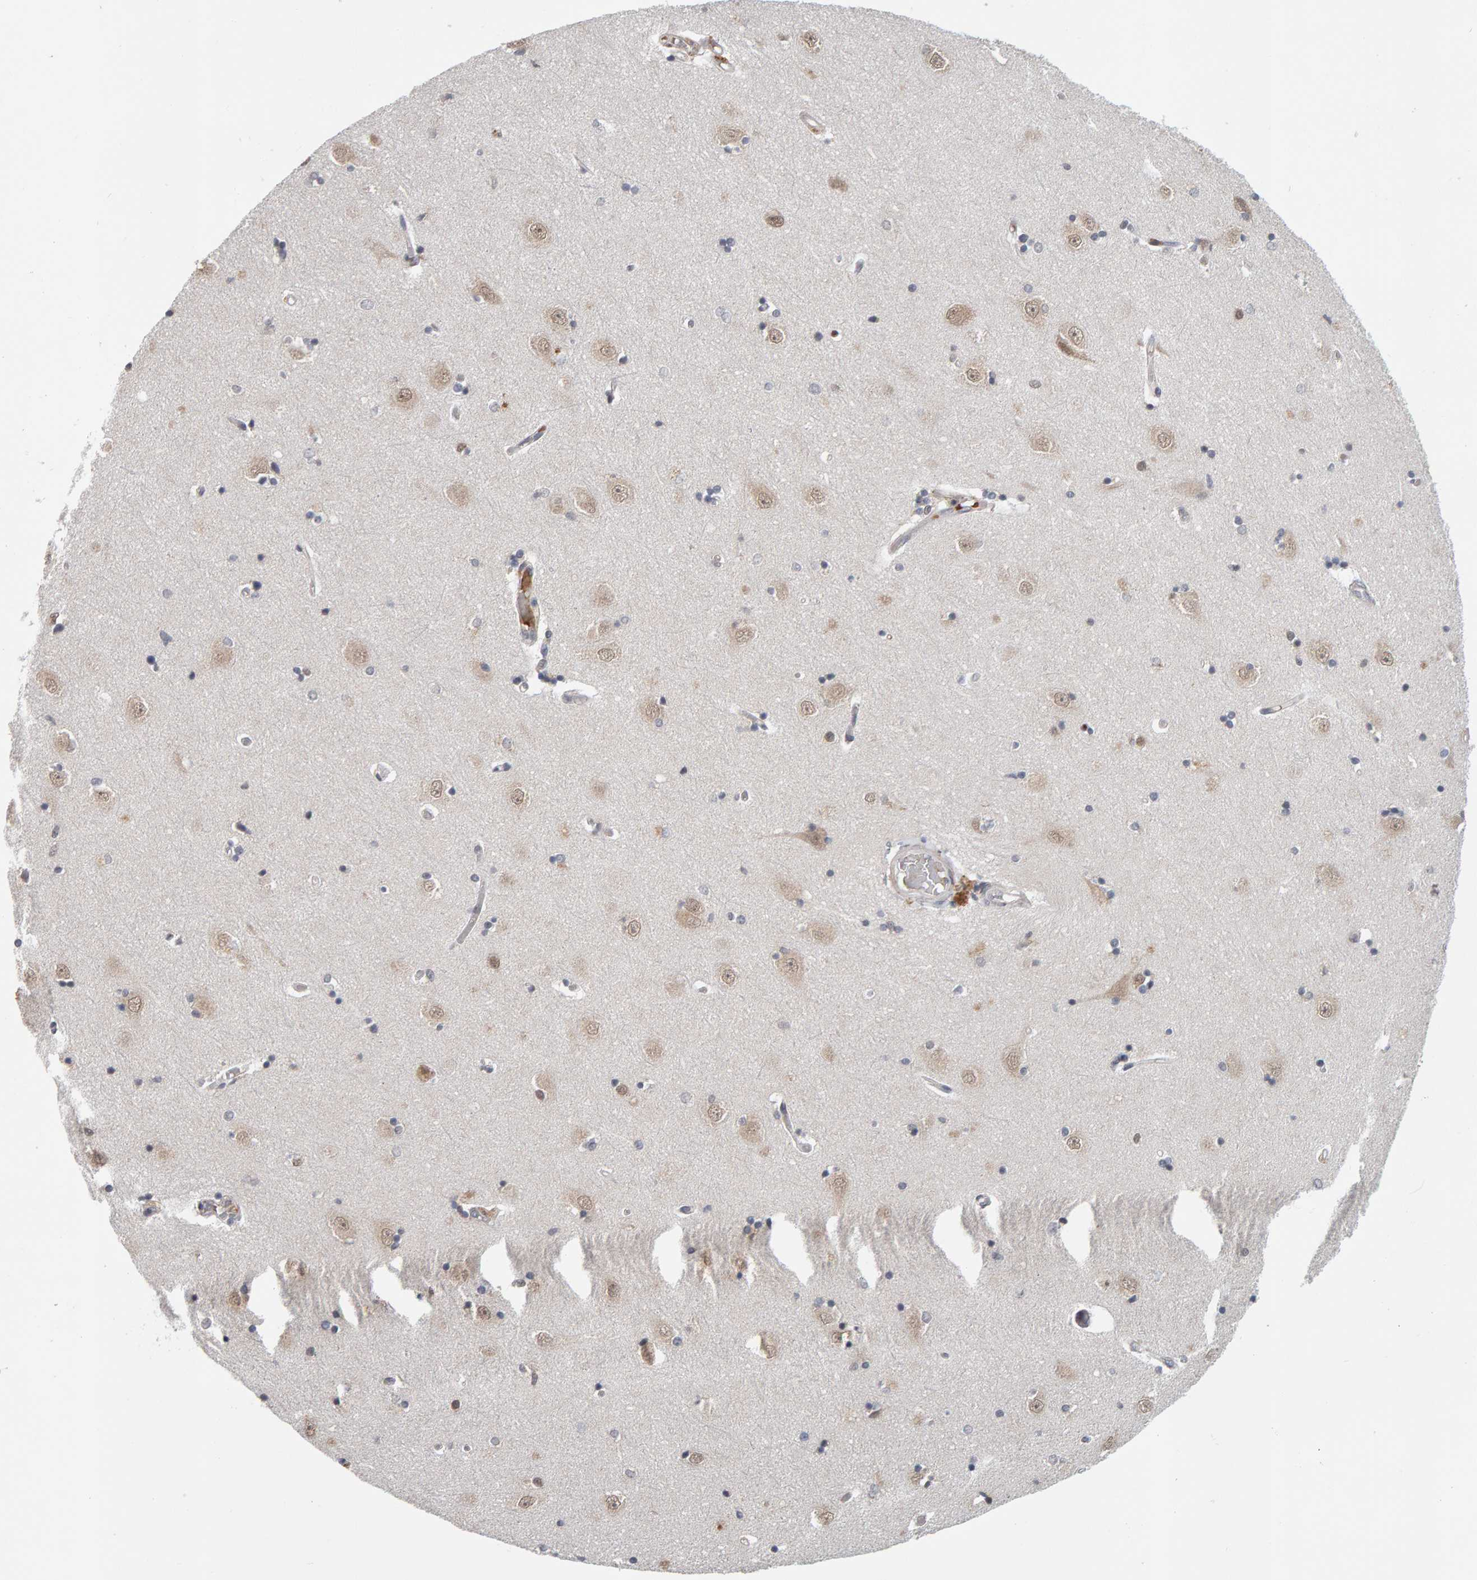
{"staining": {"intensity": "negative", "quantity": "none", "location": "none"}, "tissue": "hippocampus", "cell_type": "Glial cells", "image_type": "normal", "snomed": [{"axis": "morphology", "description": "Normal tissue, NOS"}, {"axis": "topography", "description": "Hippocampus"}], "caption": "The photomicrograph exhibits no significant expression in glial cells of hippocampus.", "gene": "DAP3", "patient": {"sex": "male", "age": 45}}